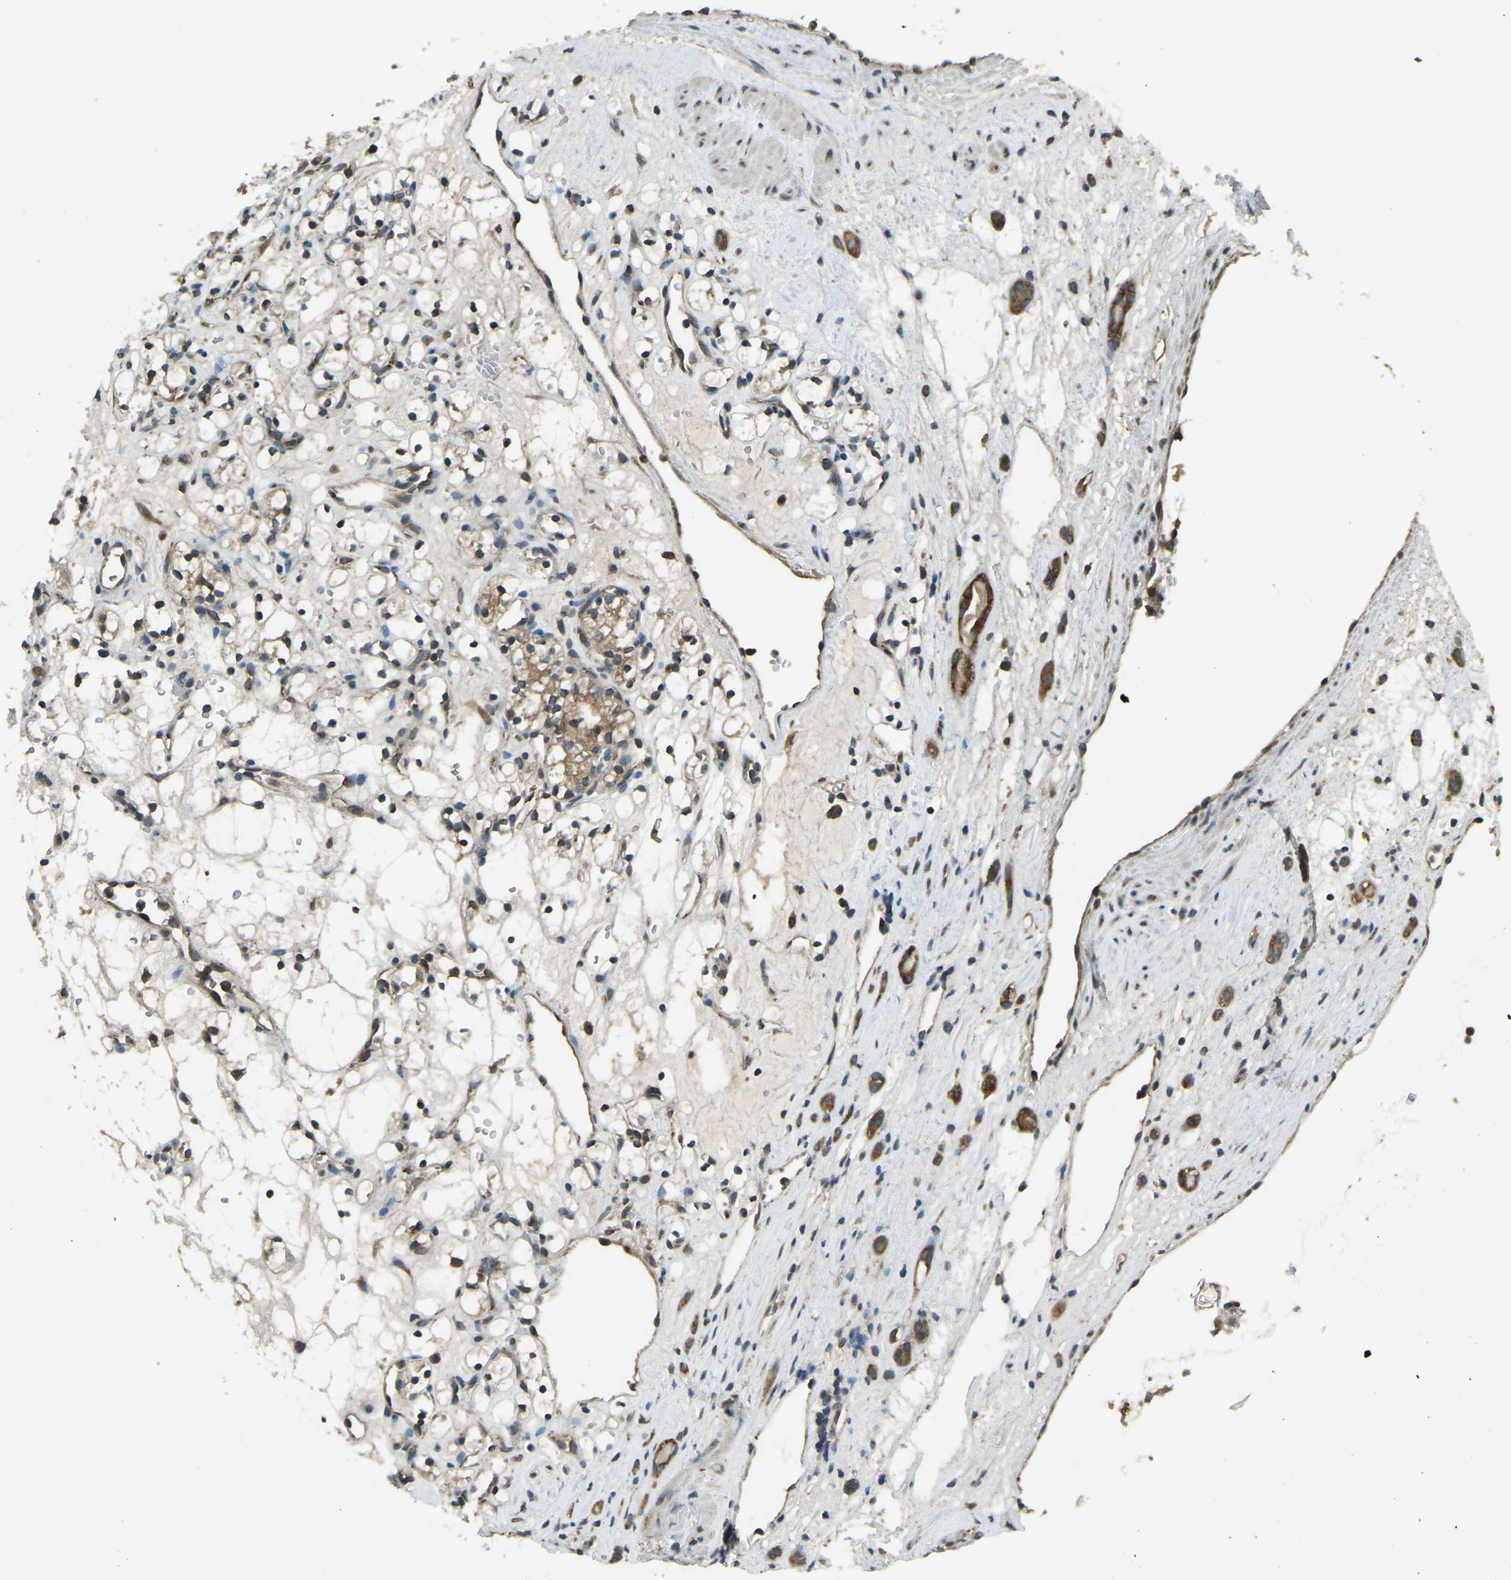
{"staining": {"intensity": "moderate", "quantity": "25%-75%", "location": "cytoplasmic/membranous"}, "tissue": "renal cancer", "cell_type": "Tumor cells", "image_type": "cancer", "snomed": [{"axis": "morphology", "description": "Adenocarcinoma, NOS"}, {"axis": "topography", "description": "Kidney"}], "caption": "DAB (3,3'-diaminobenzidine) immunohistochemical staining of renal cancer (adenocarcinoma) displays moderate cytoplasmic/membranous protein expression in about 25%-75% of tumor cells. Nuclei are stained in blue.", "gene": "AIMP1", "patient": {"sex": "female", "age": 60}}